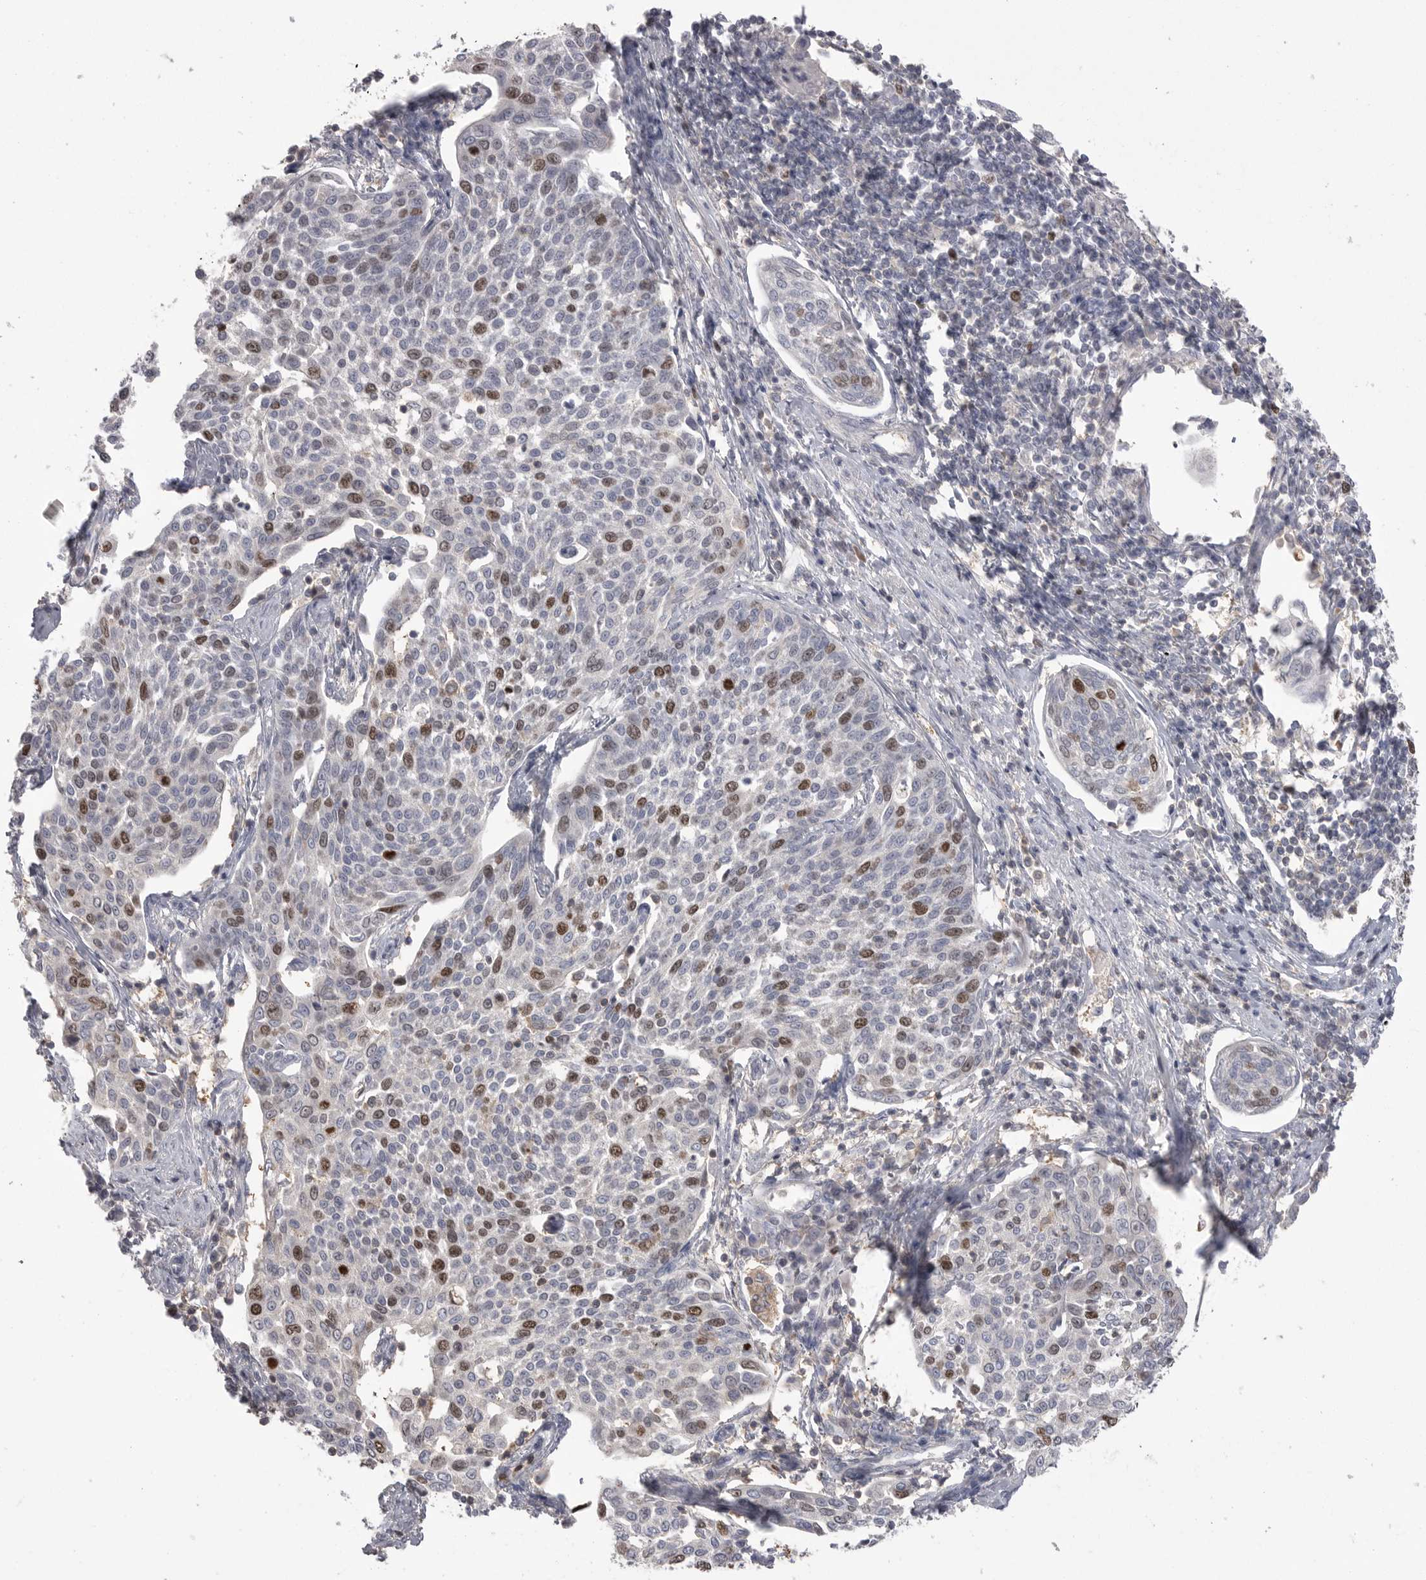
{"staining": {"intensity": "moderate", "quantity": "<25%", "location": "nuclear"}, "tissue": "cervical cancer", "cell_type": "Tumor cells", "image_type": "cancer", "snomed": [{"axis": "morphology", "description": "Squamous cell carcinoma, NOS"}, {"axis": "topography", "description": "Cervix"}], "caption": "The micrograph displays immunohistochemical staining of cervical squamous cell carcinoma. There is moderate nuclear expression is appreciated in about <25% of tumor cells.", "gene": "TOP2A", "patient": {"sex": "female", "age": 34}}